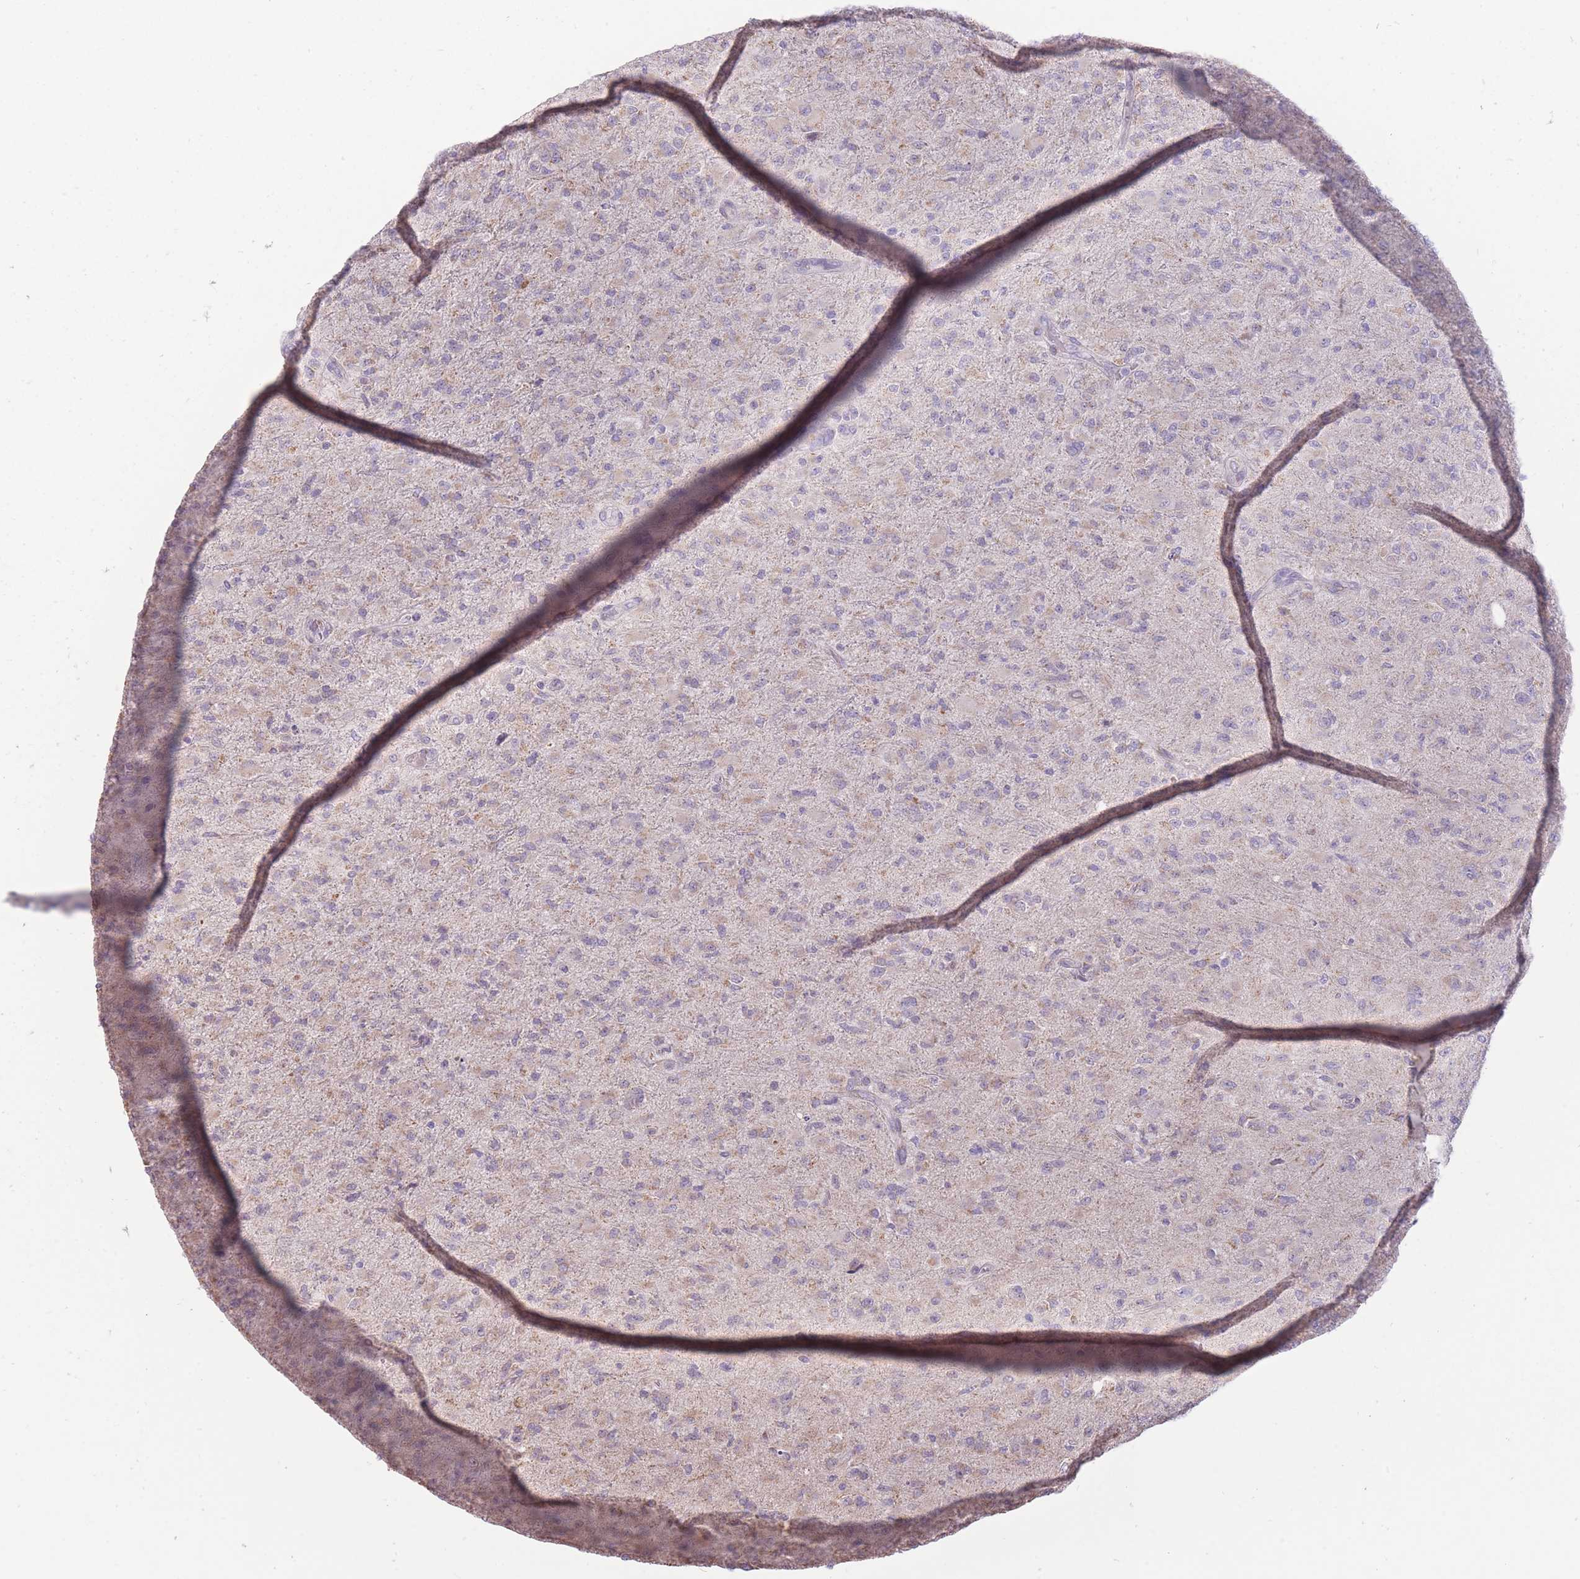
{"staining": {"intensity": "weak", "quantity": "<25%", "location": "cytoplasmic/membranous"}, "tissue": "glioma", "cell_type": "Tumor cells", "image_type": "cancer", "snomed": [{"axis": "morphology", "description": "Glioma, malignant, Low grade"}, {"axis": "topography", "description": "Brain"}], "caption": "Tumor cells show no significant staining in glioma.", "gene": "NELL1", "patient": {"sex": "male", "age": 65}}